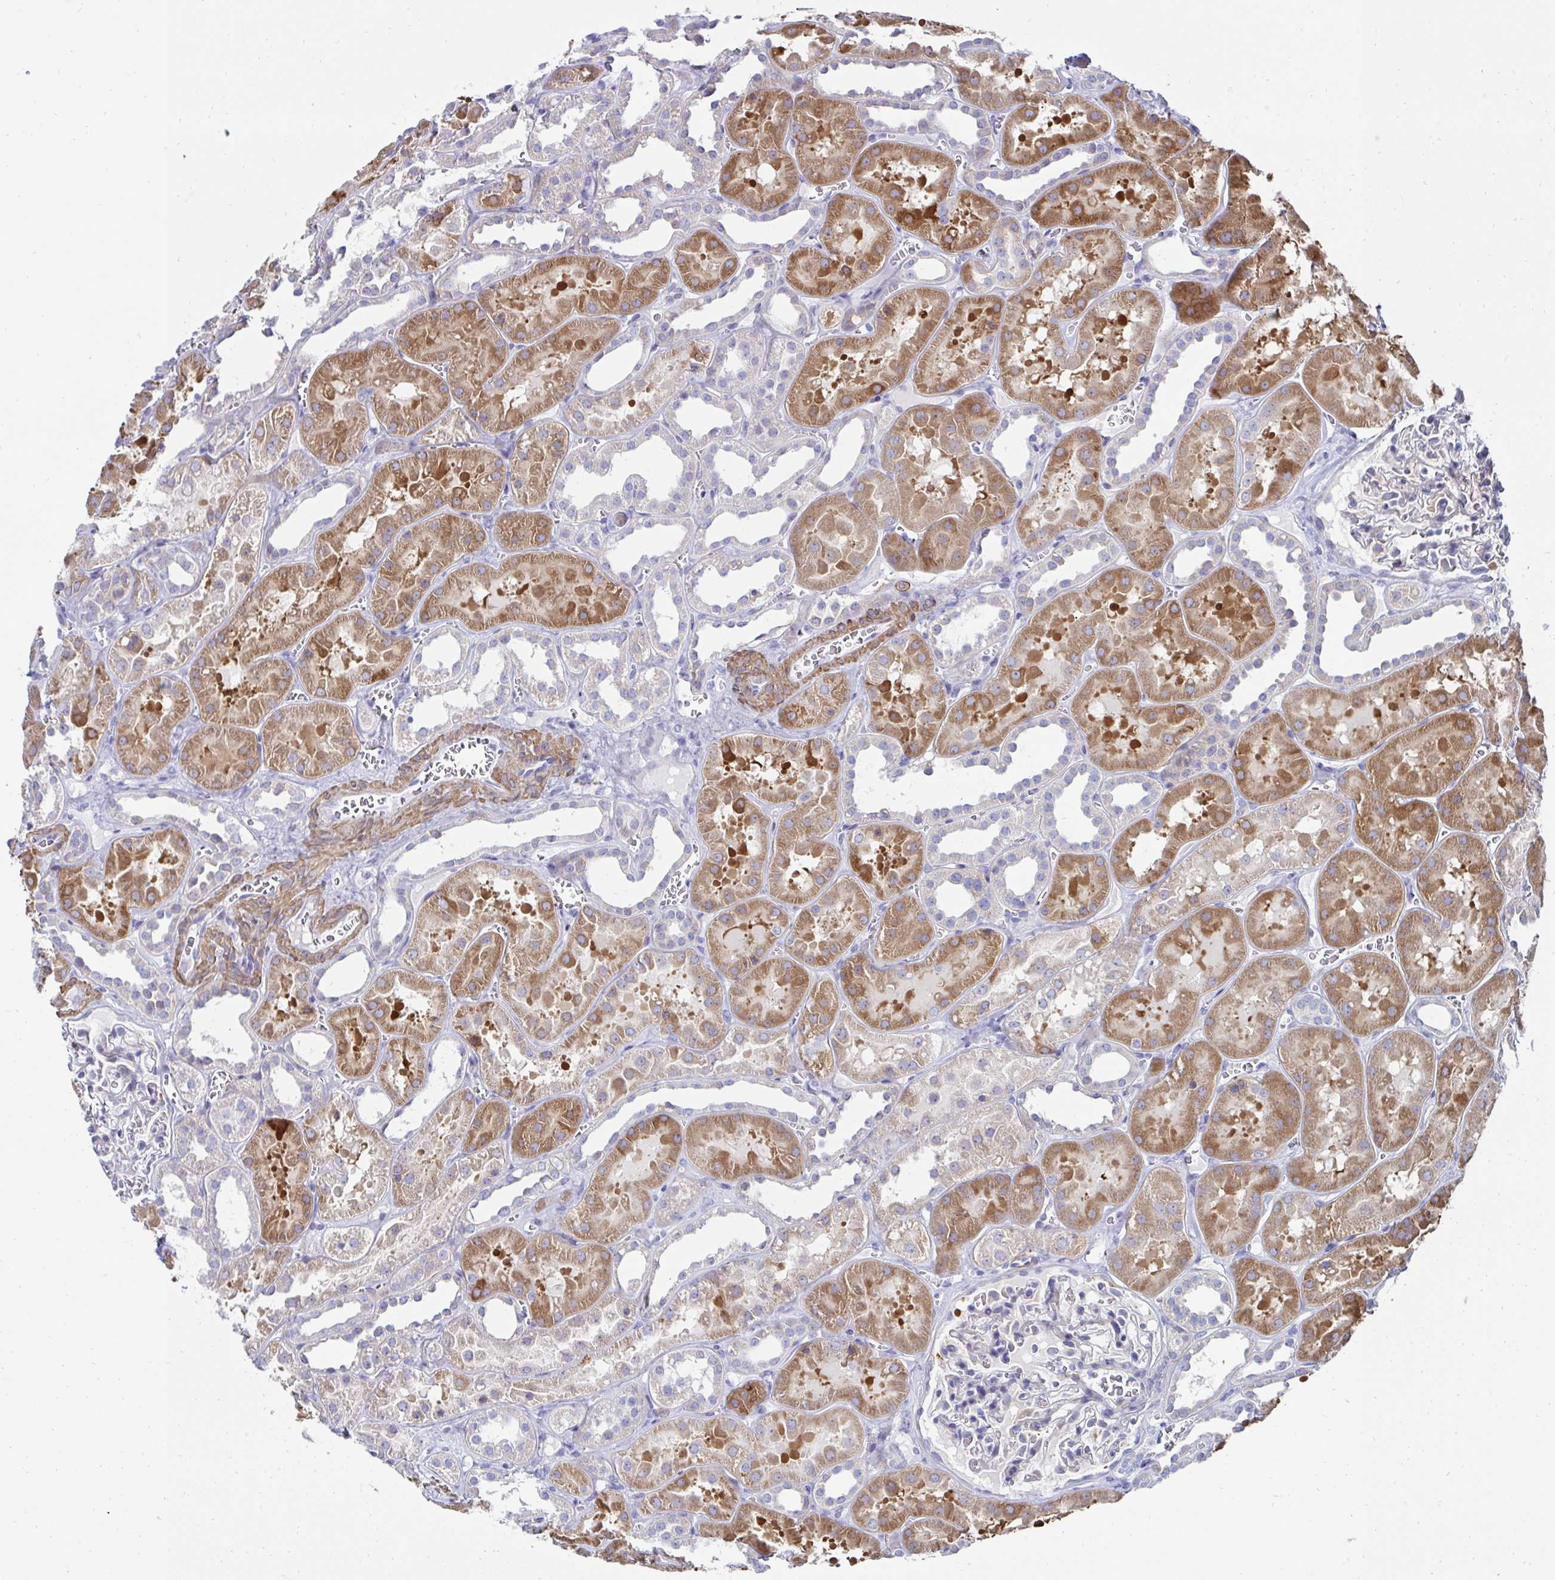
{"staining": {"intensity": "negative", "quantity": "none", "location": "none"}, "tissue": "kidney", "cell_type": "Cells in glomeruli", "image_type": "normal", "snomed": [{"axis": "morphology", "description": "Normal tissue, NOS"}, {"axis": "topography", "description": "Kidney"}], "caption": "Immunohistochemistry (IHC) photomicrograph of normal kidney stained for a protein (brown), which exhibits no positivity in cells in glomeruli. (DAB IHC visualized using brightfield microscopy, high magnification).", "gene": "FBXL13", "patient": {"sex": "female", "age": 41}}